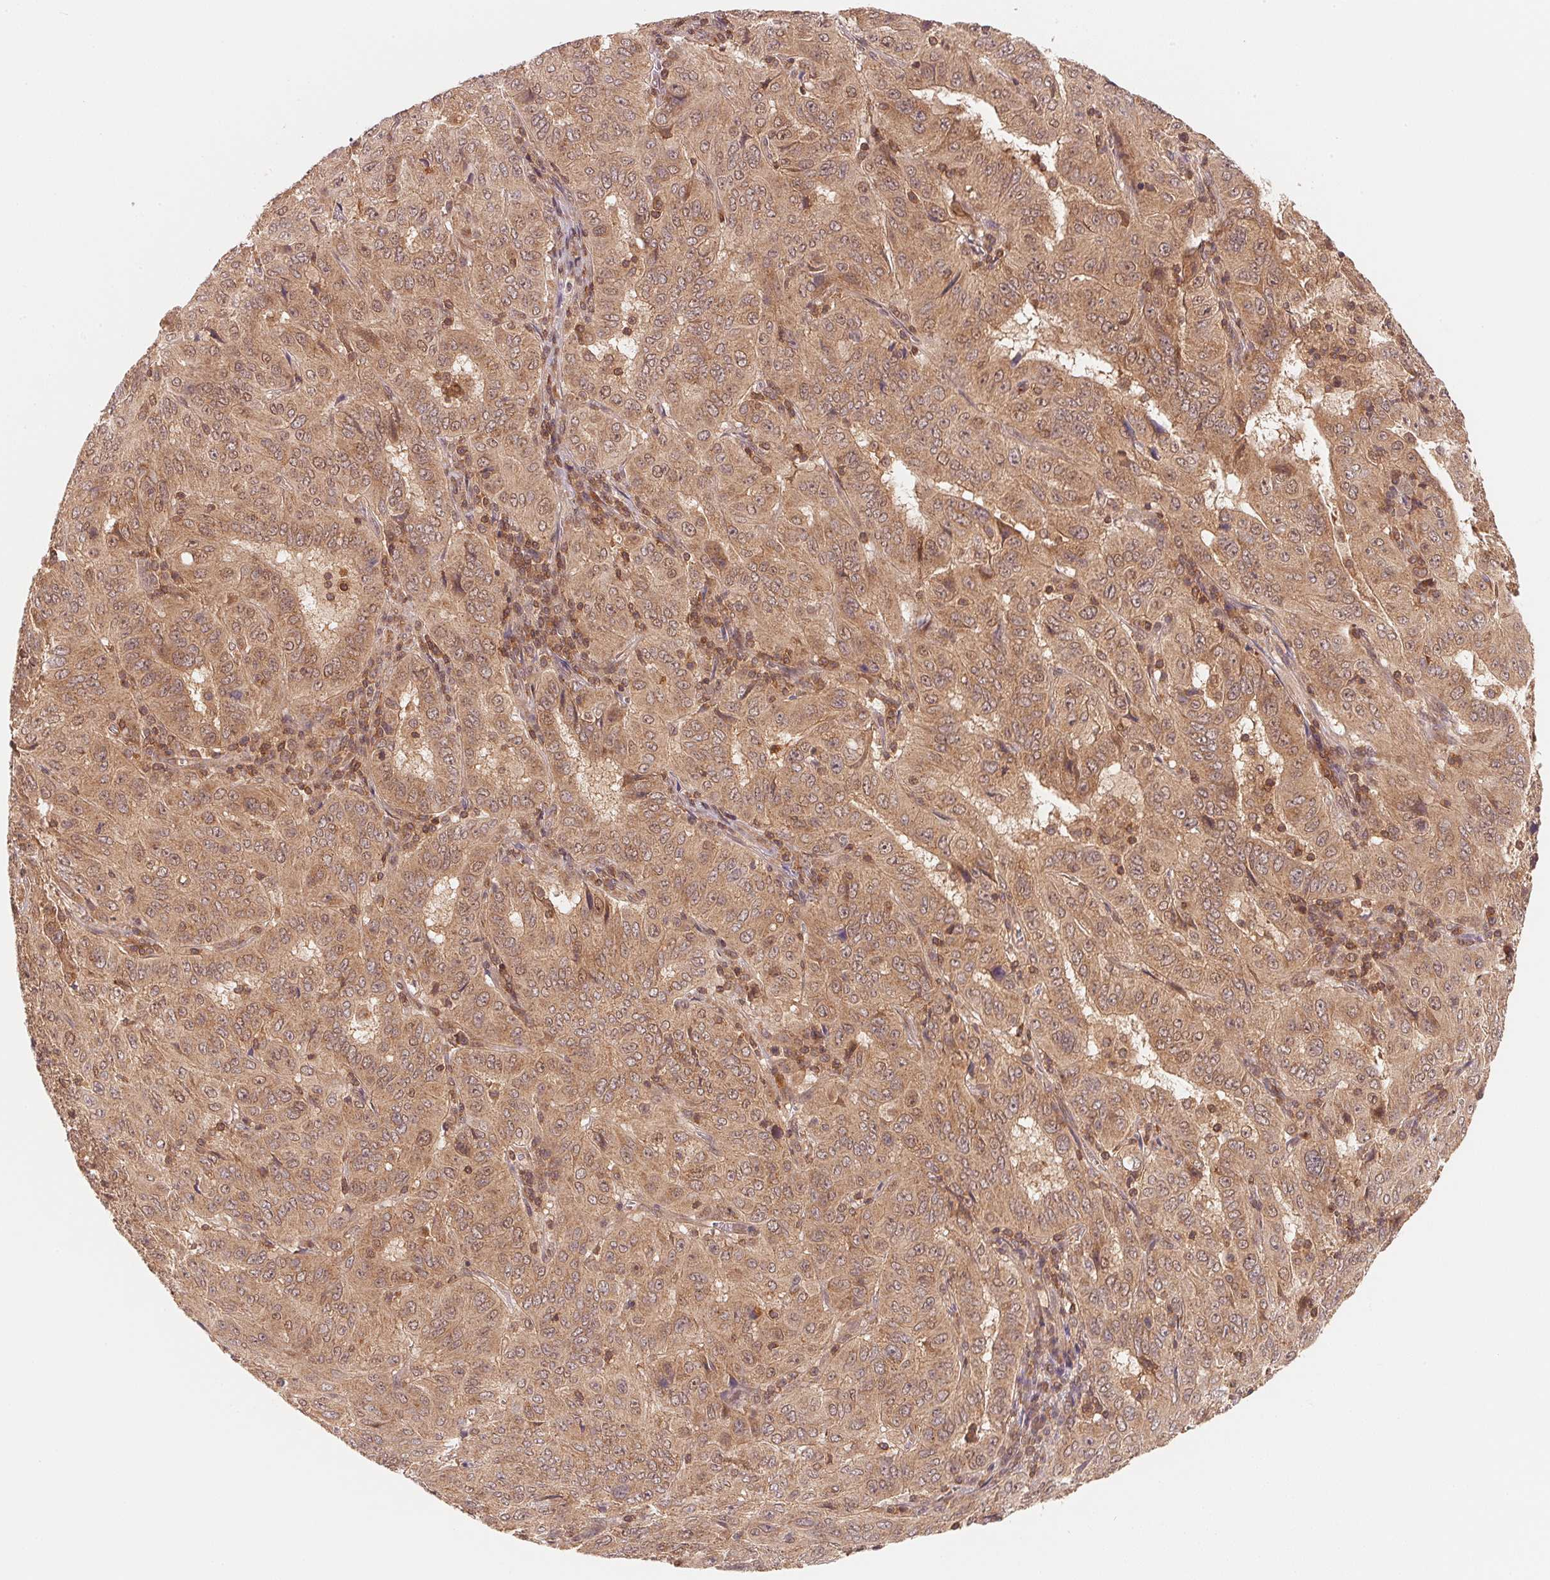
{"staining": {"intensity": "moderate", "quantity": ">75%", "location": "cytoplasmic/membranous,nuclear"}, "tissue": "pancreatic cancer", "cell_type": "Tumor cells", "image_type": "cancer", "snomed": [{"axis": "morphology", "description": "Adenocarcinoma, NOS"}, {"axis": "topography", "description": "Pancreas"}], "caption": "Brown immunohistochemical staining in adenocarcinoma (pancreatic) reveals moderate cytoplasmic/membranous and nuclear expression in about >75% of tumor cells.", "gene": "CCDC102B", "patient": {"sex": "male", "age": 63}}